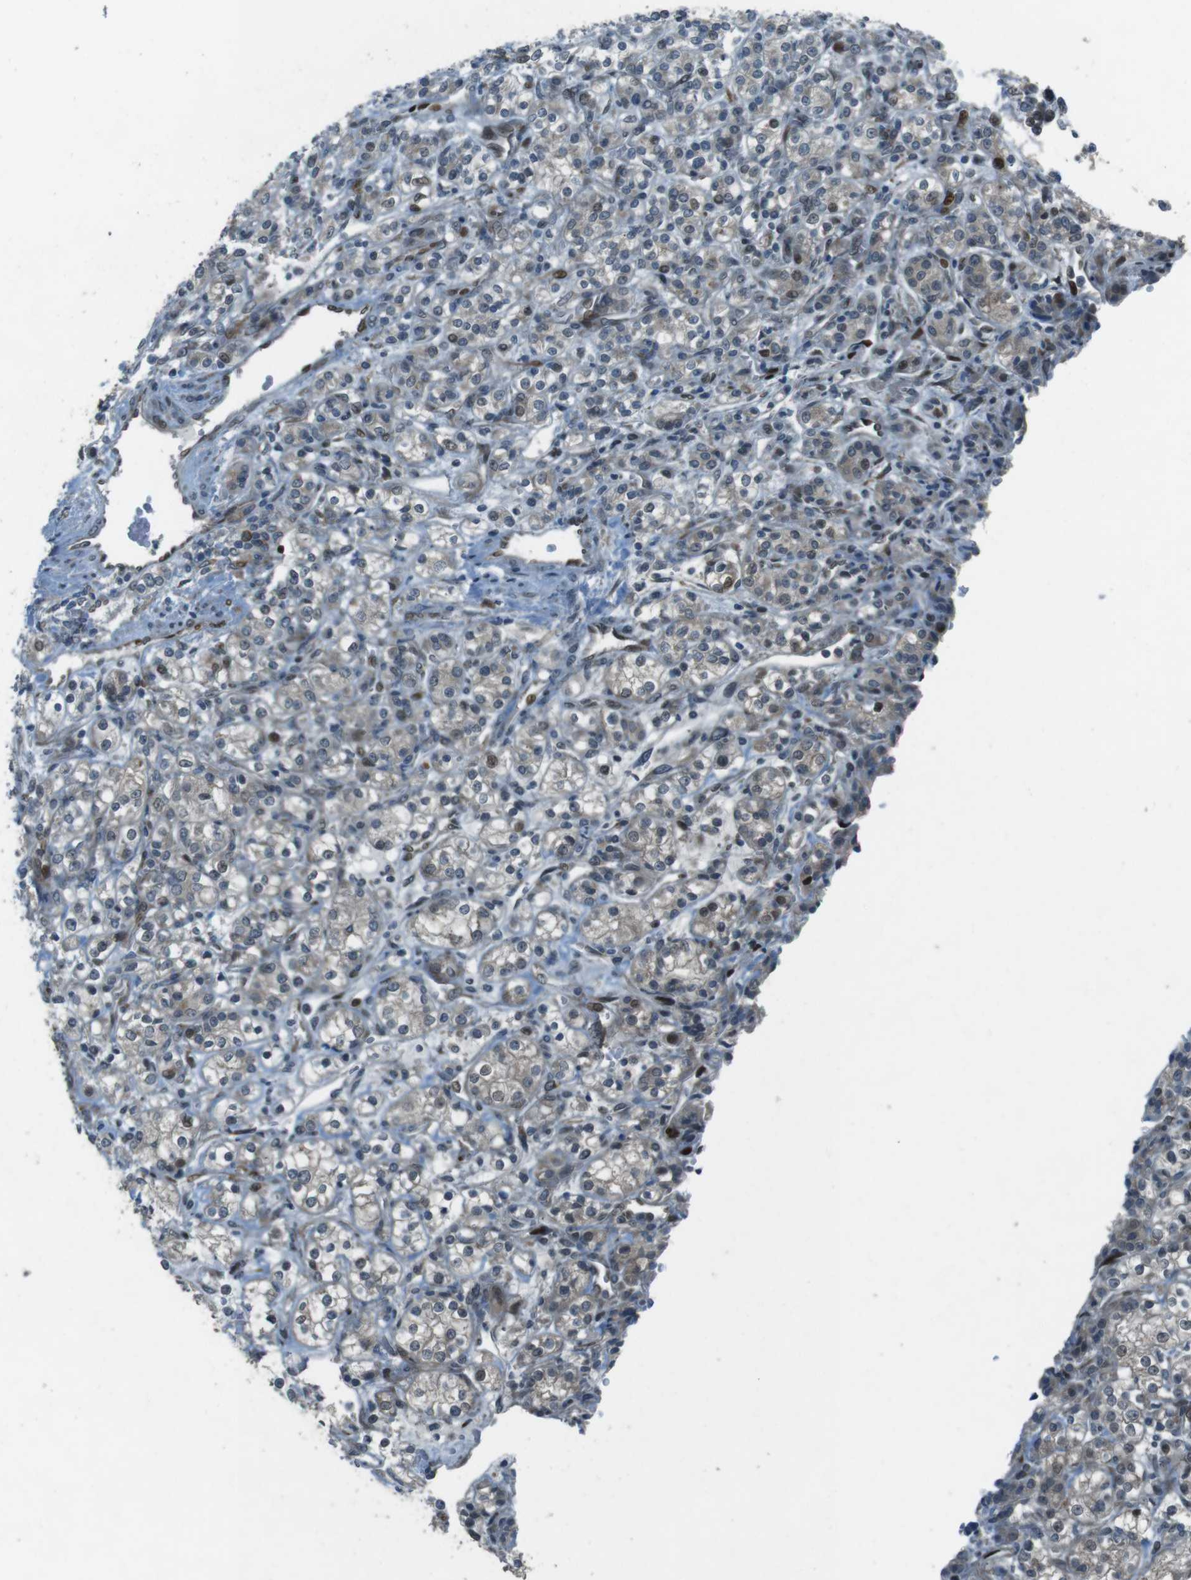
{"staining": {"intensity": "weak", "quantity": "<25%", "location": "cytoplasmic/membranous,nuclear"}, "tissue": "renal cancer", "cell_type": "Tumor cells", "image_type": "cancer", "snomed": [{"axis": "morphology", "description": "Adenocarcinoma, NOS"}, {"axis": "topography", "description": "Kidney"}], "caption": "Tumor cells show no significant positivity in renal cancer.", "gene": "ZNF330", "patient": {"sex": "male", "age": 77}}